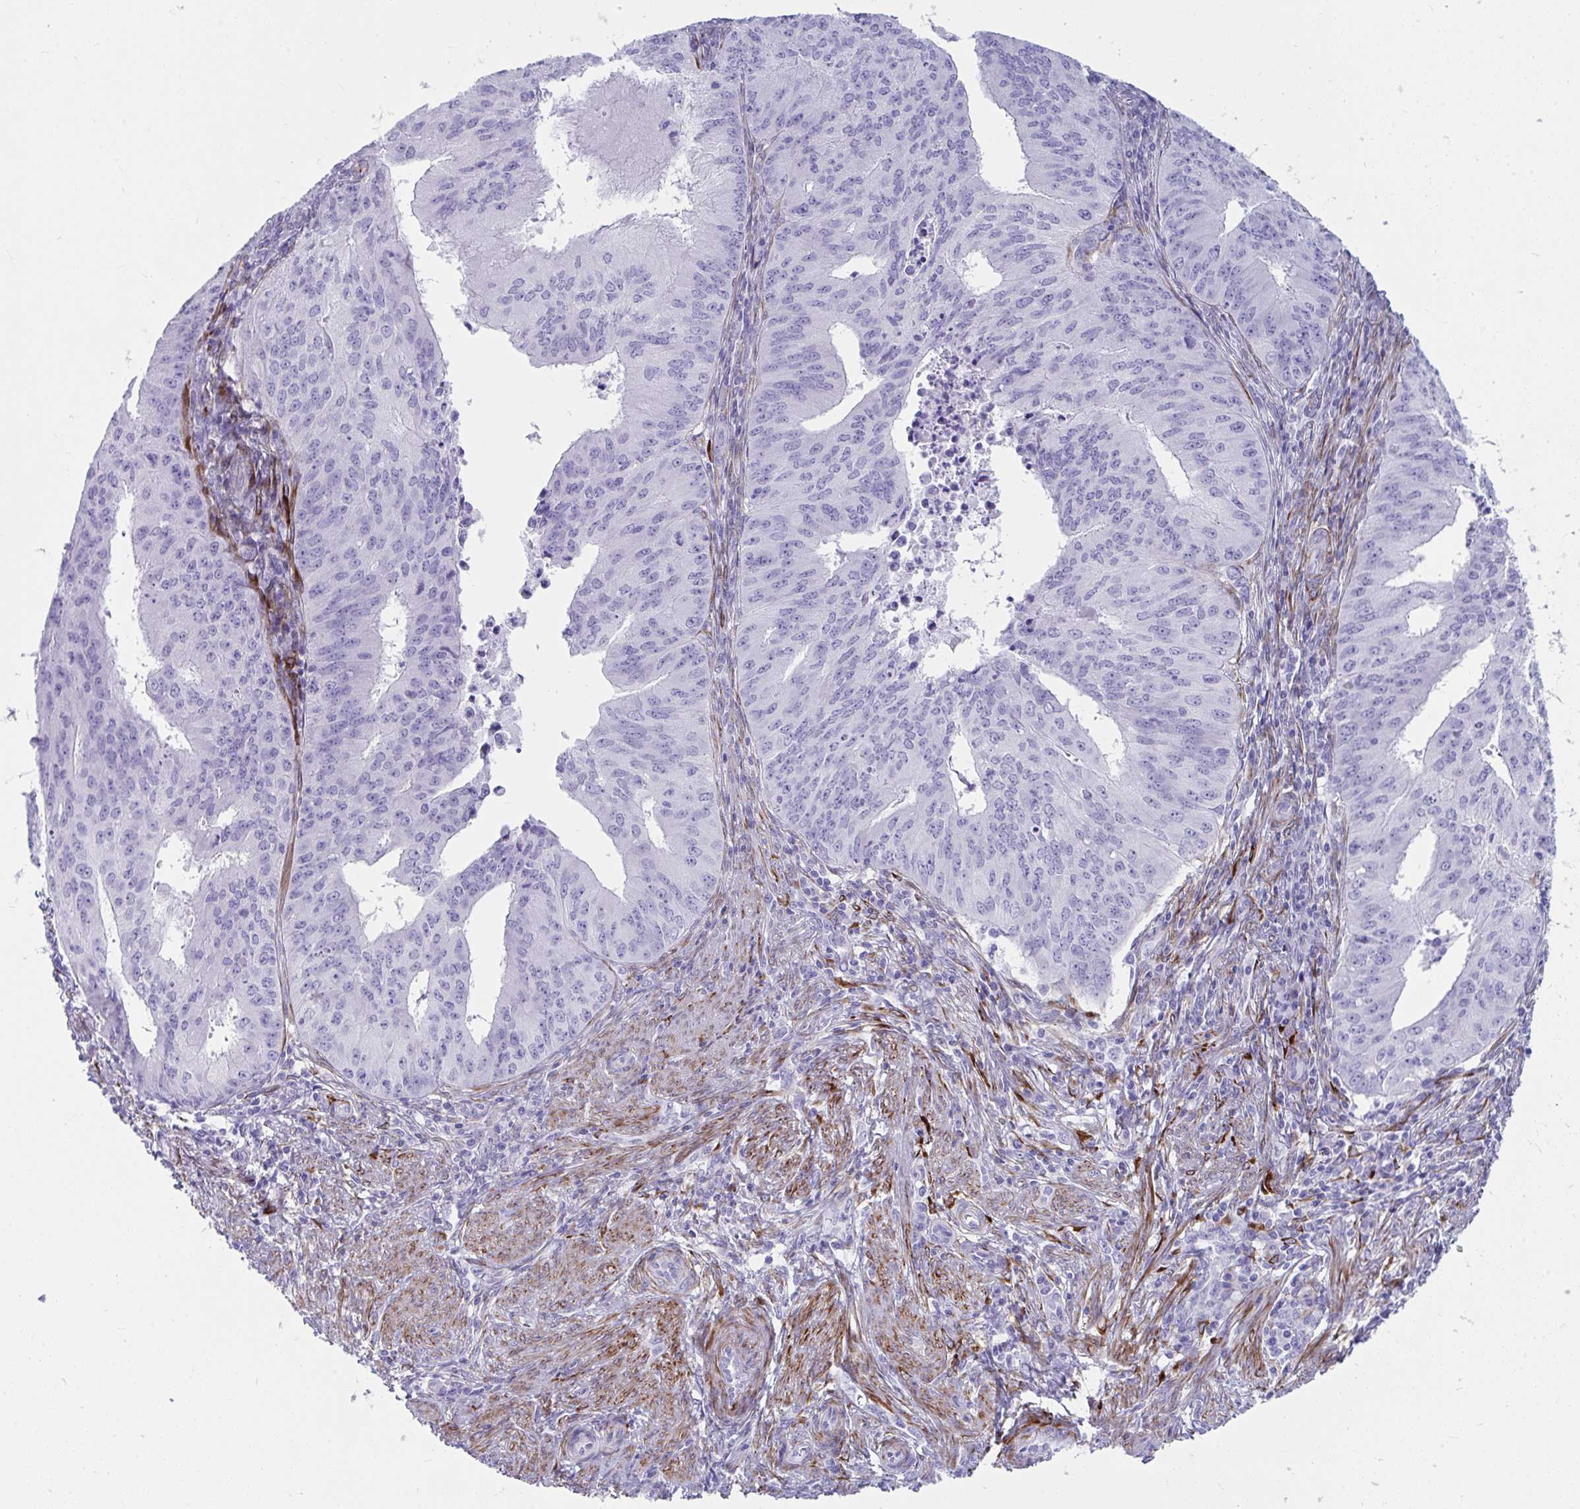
{"staining": {"intensity": "negative", "quantity": "none", "location": "none"}, "tissue": "endometrial cancer", "cell_type": "Tumor cells", "image_type": "cancer", "snomed": [{"axis": "morphology", "description": "Adenocarcinoma, NOS"}, {"axis": "topography", "description": "Endometrium"}], "caption": "Micrograph shows no protein positivity in tumor cells of endometrial adenocarcinoma tissue.", "gene": "GRXCR2", "patient": {"sex": "female", "age": 50}}